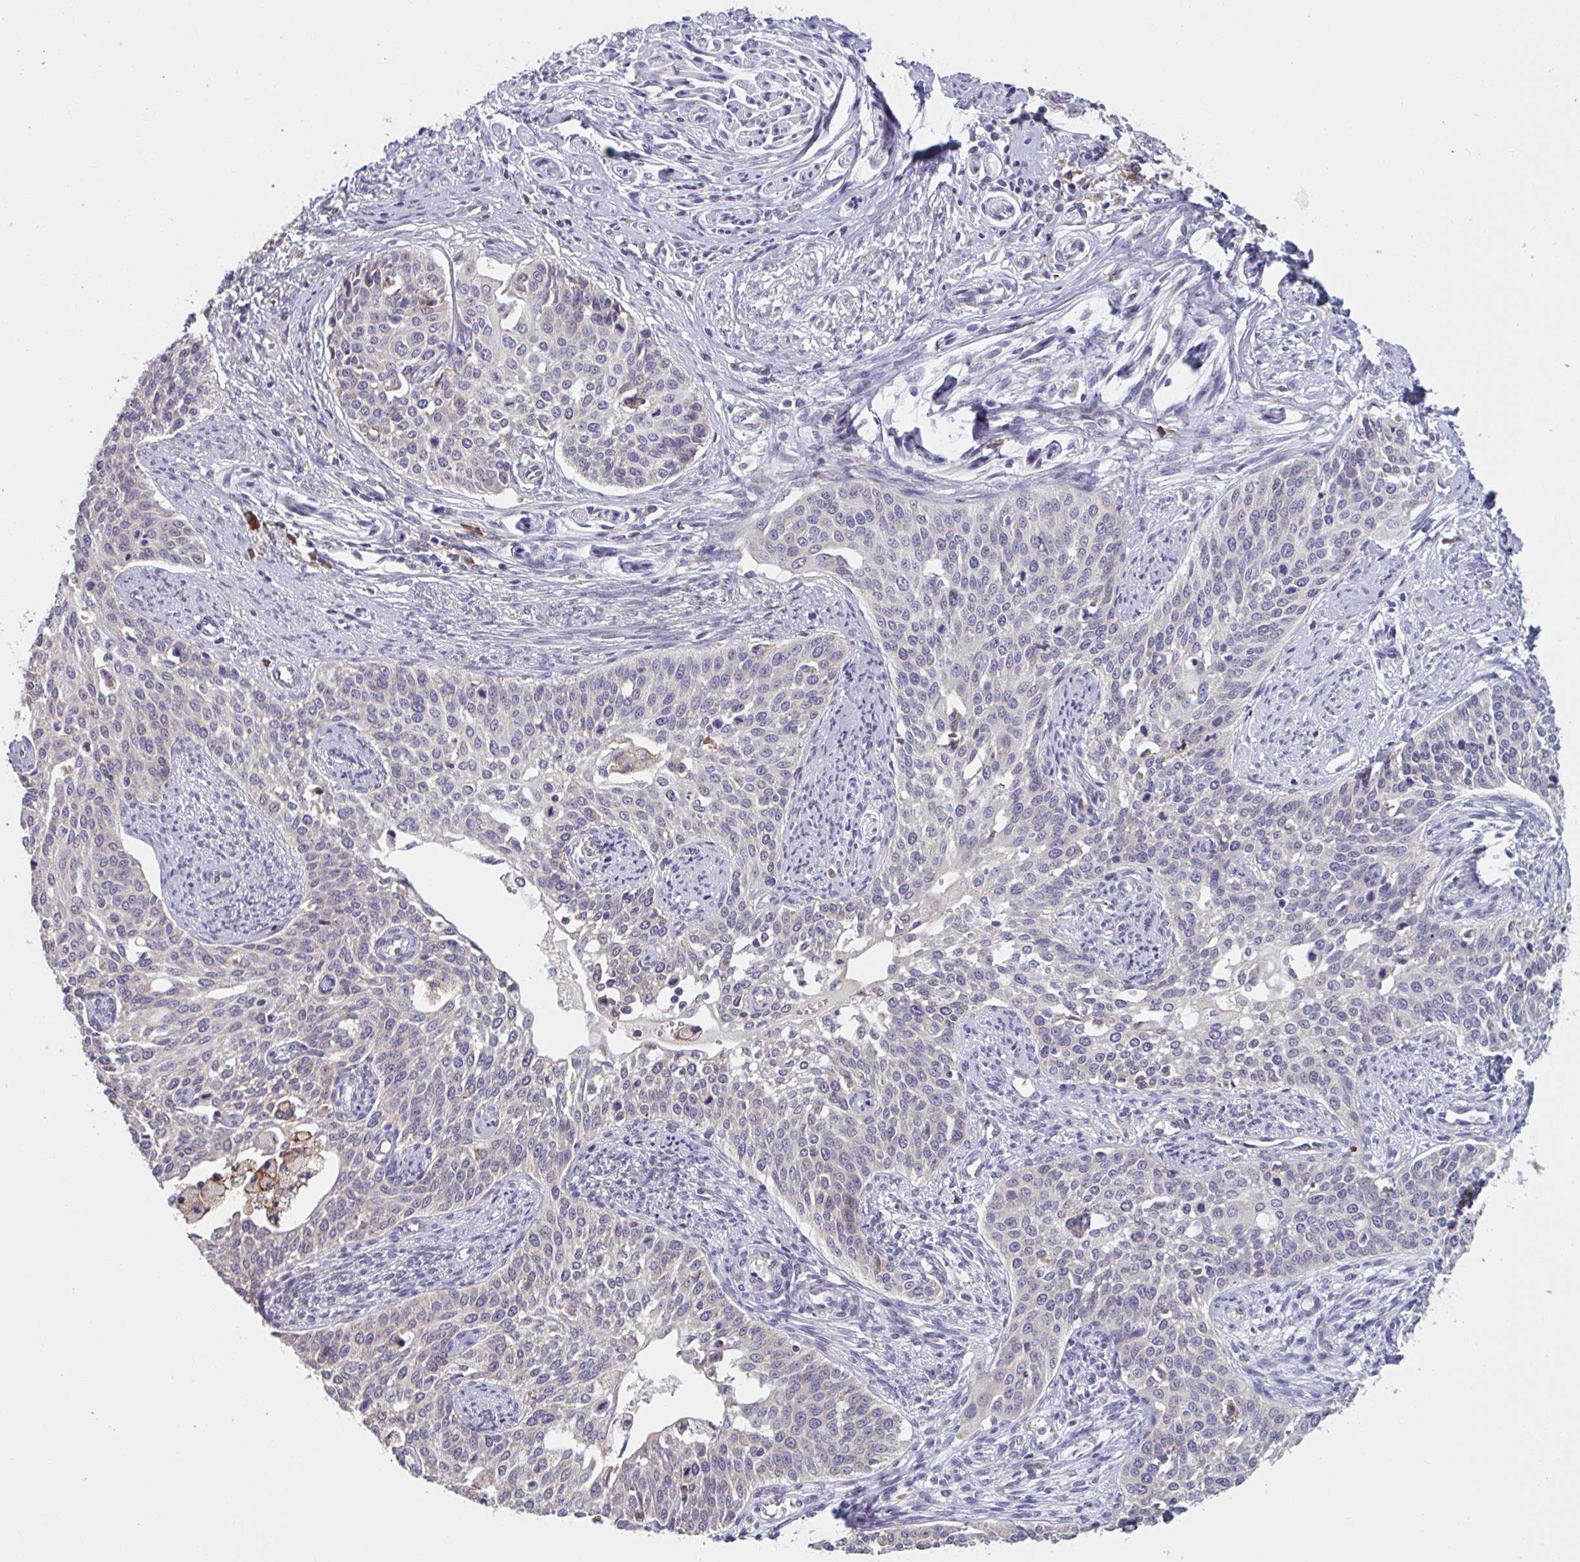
{"staining": {"intensity": "negative", "quantity": "none", "location": "none"}, "tissue": "cervical cancer", "cell_type": "Tumor cells", "image_type": "cancer", "snomed": [{"axis": "morphology", "description": "Squamous cell carcinoma, NOS"}, {"axis": "topography", "description": "Cervix"}], "caption": "This image is of cervical cancer stained with IHC to label a protein in brown with the nuclei are counter-stained blue. There is no expression in tumor cells. (DAB (3,3'-diaminobenzidine) immunohistochemistry with hematoxylin counter stain).", "gene": "CD1E", "patient": {"sex": "female", "age": 44}}